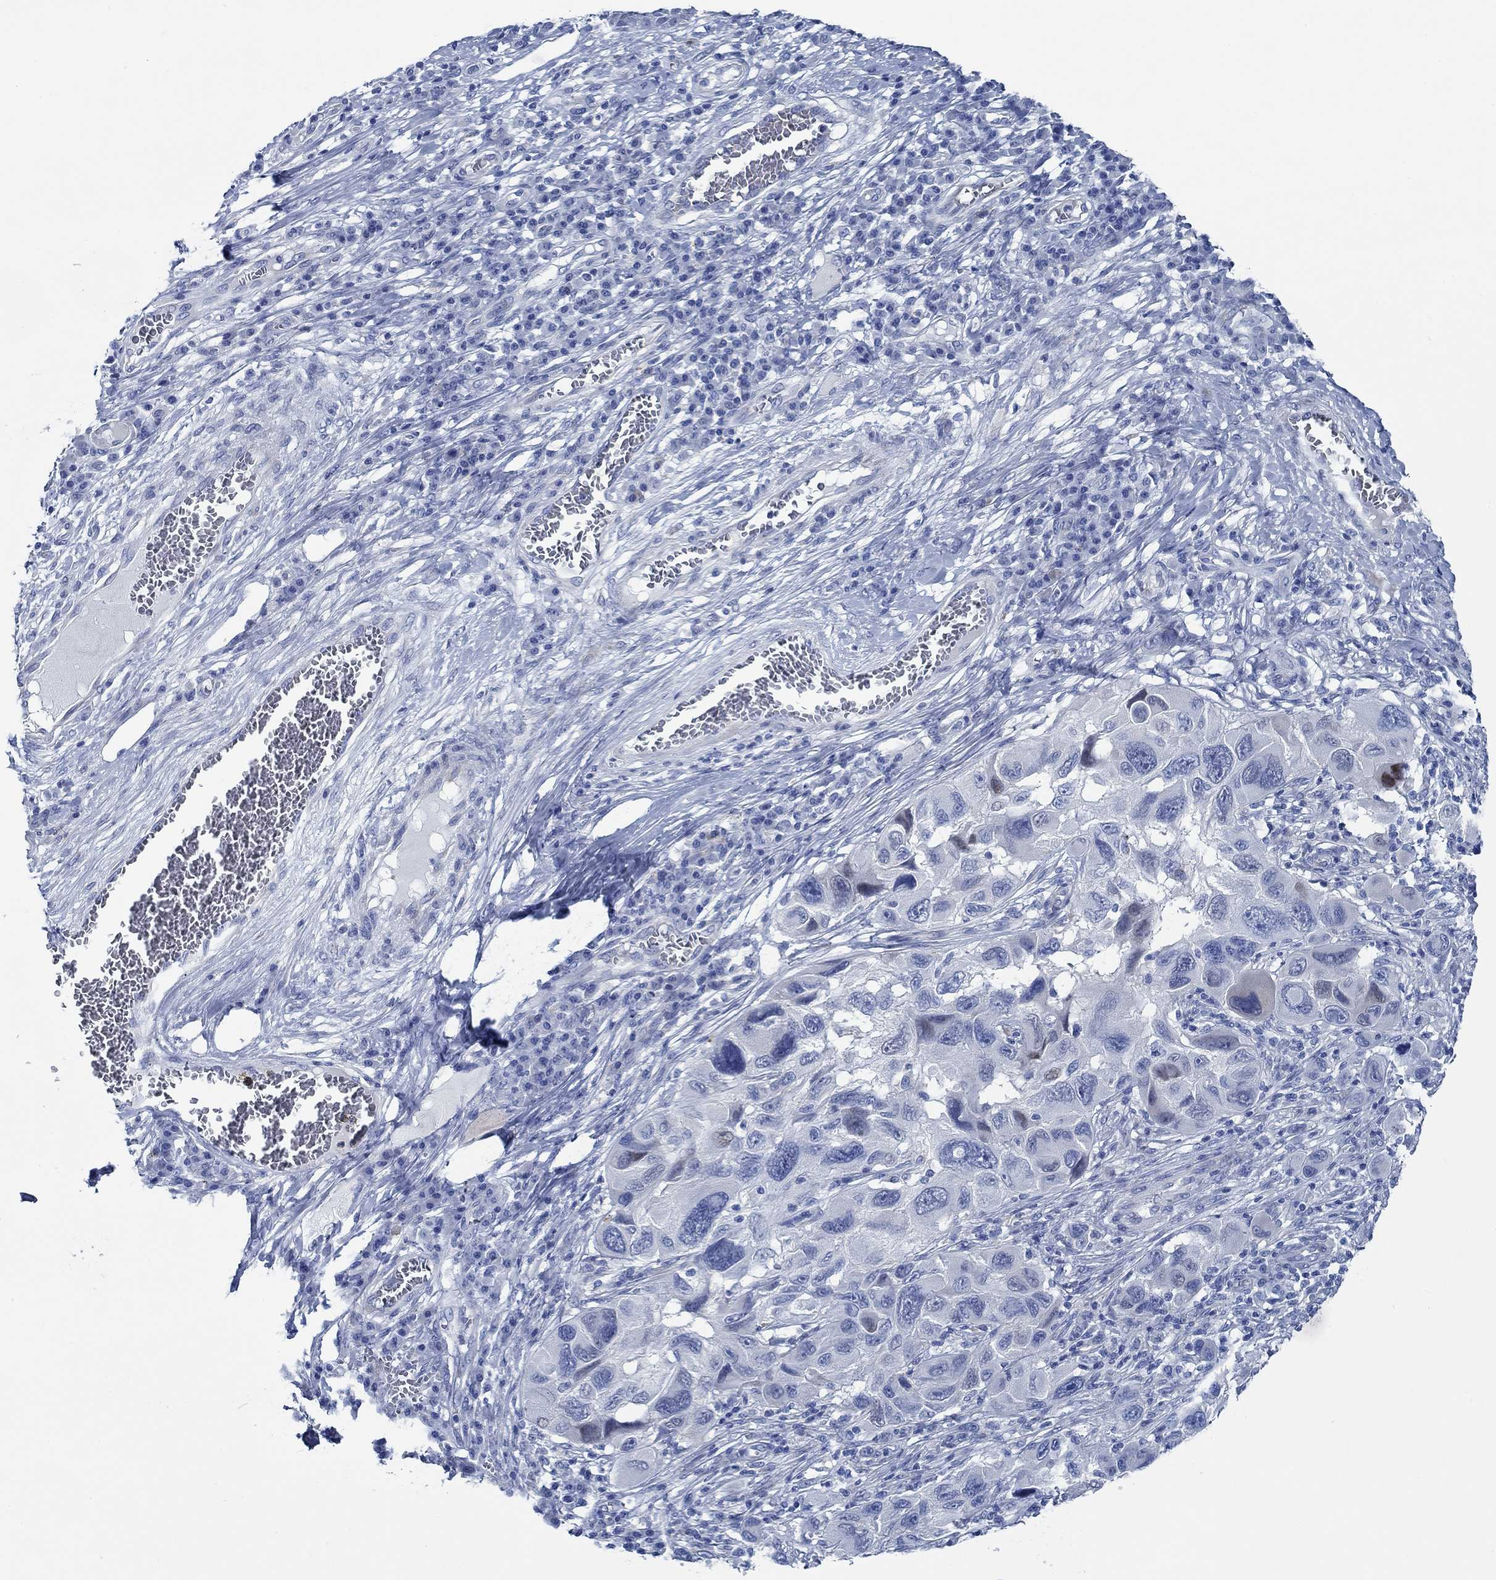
{"staining": {"intensity": "negative", "quantity": "none", "location": "none"}, "tissue": "melanoma", "cell_type": "Tumor cells", "image_type": "cancer", "snomed": [{"axis": "morphology", "description": "Malignant melanoma, NOS"}, {"axis": "topography", "description": "Skin"}], "caption": "This is an immunohistochemistry (IHC) micrograph of human malignant melanoma. There is no staining in tumor cells.", "gene": "SVEP1", "patient": {"sex": "male", "age": 53}}